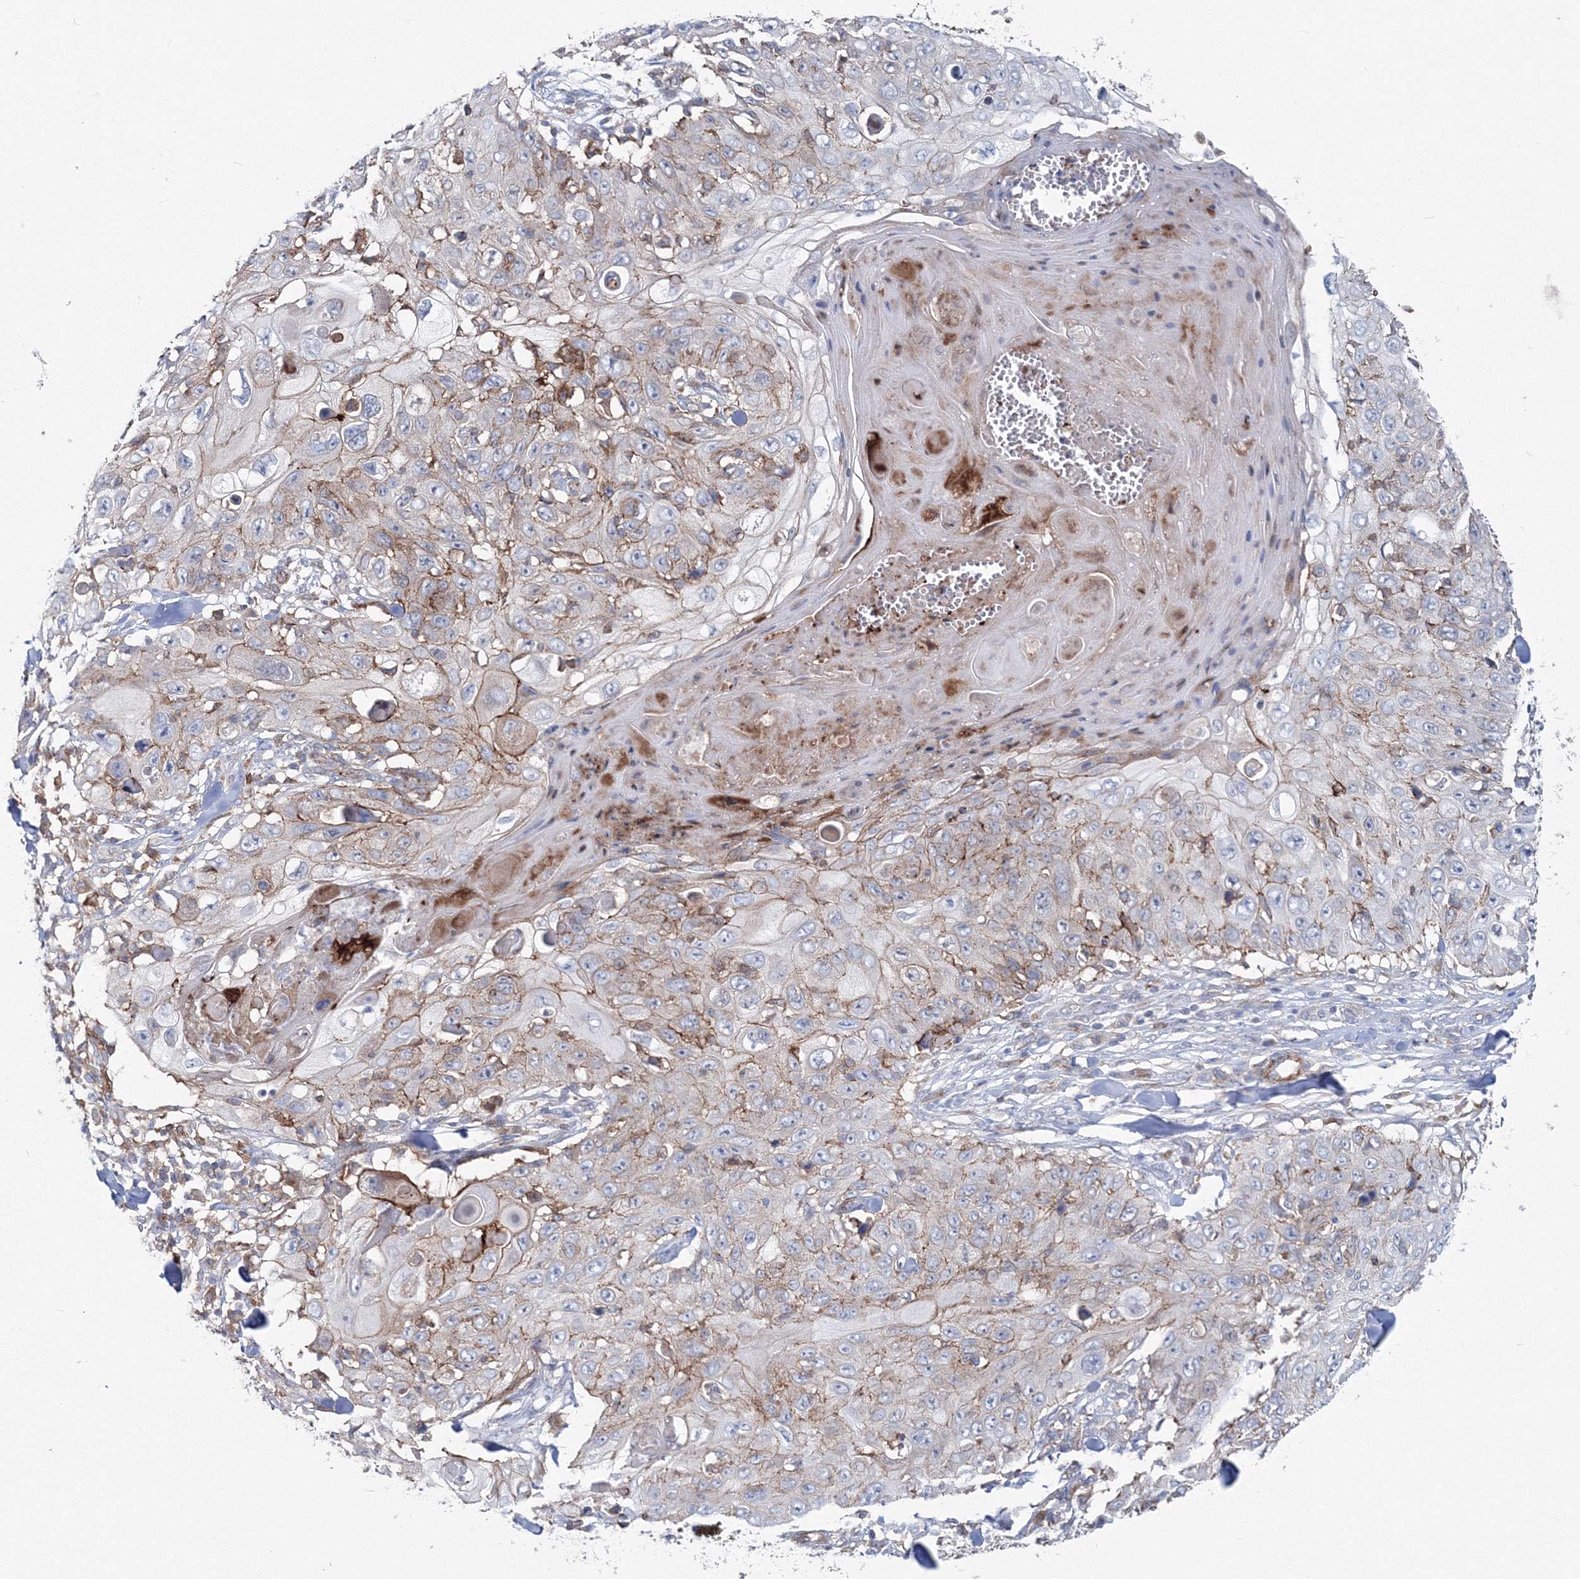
{"staining": {"intensity": "weak", "quantity": "25%-75%", "location": "cytoplasmic/membranous,nuclear"}, "tissue": "skin cancer", "cell_type": "Tumor cells", "image_type": "cancer", "snomed": [{"axis": "morphology", "description": "Squamous cell carcinoma, NOS"}, {"axis": "topography", "description": "Skin"}], "caption": "Weak cytoplasmic/membranous and nuclear protein expression is present in approximately 25%-75% of tumor cells in skin squamous cell carcinoma.", "gene": "GGA2", "patient": {"sex": "male", "age": 86}}